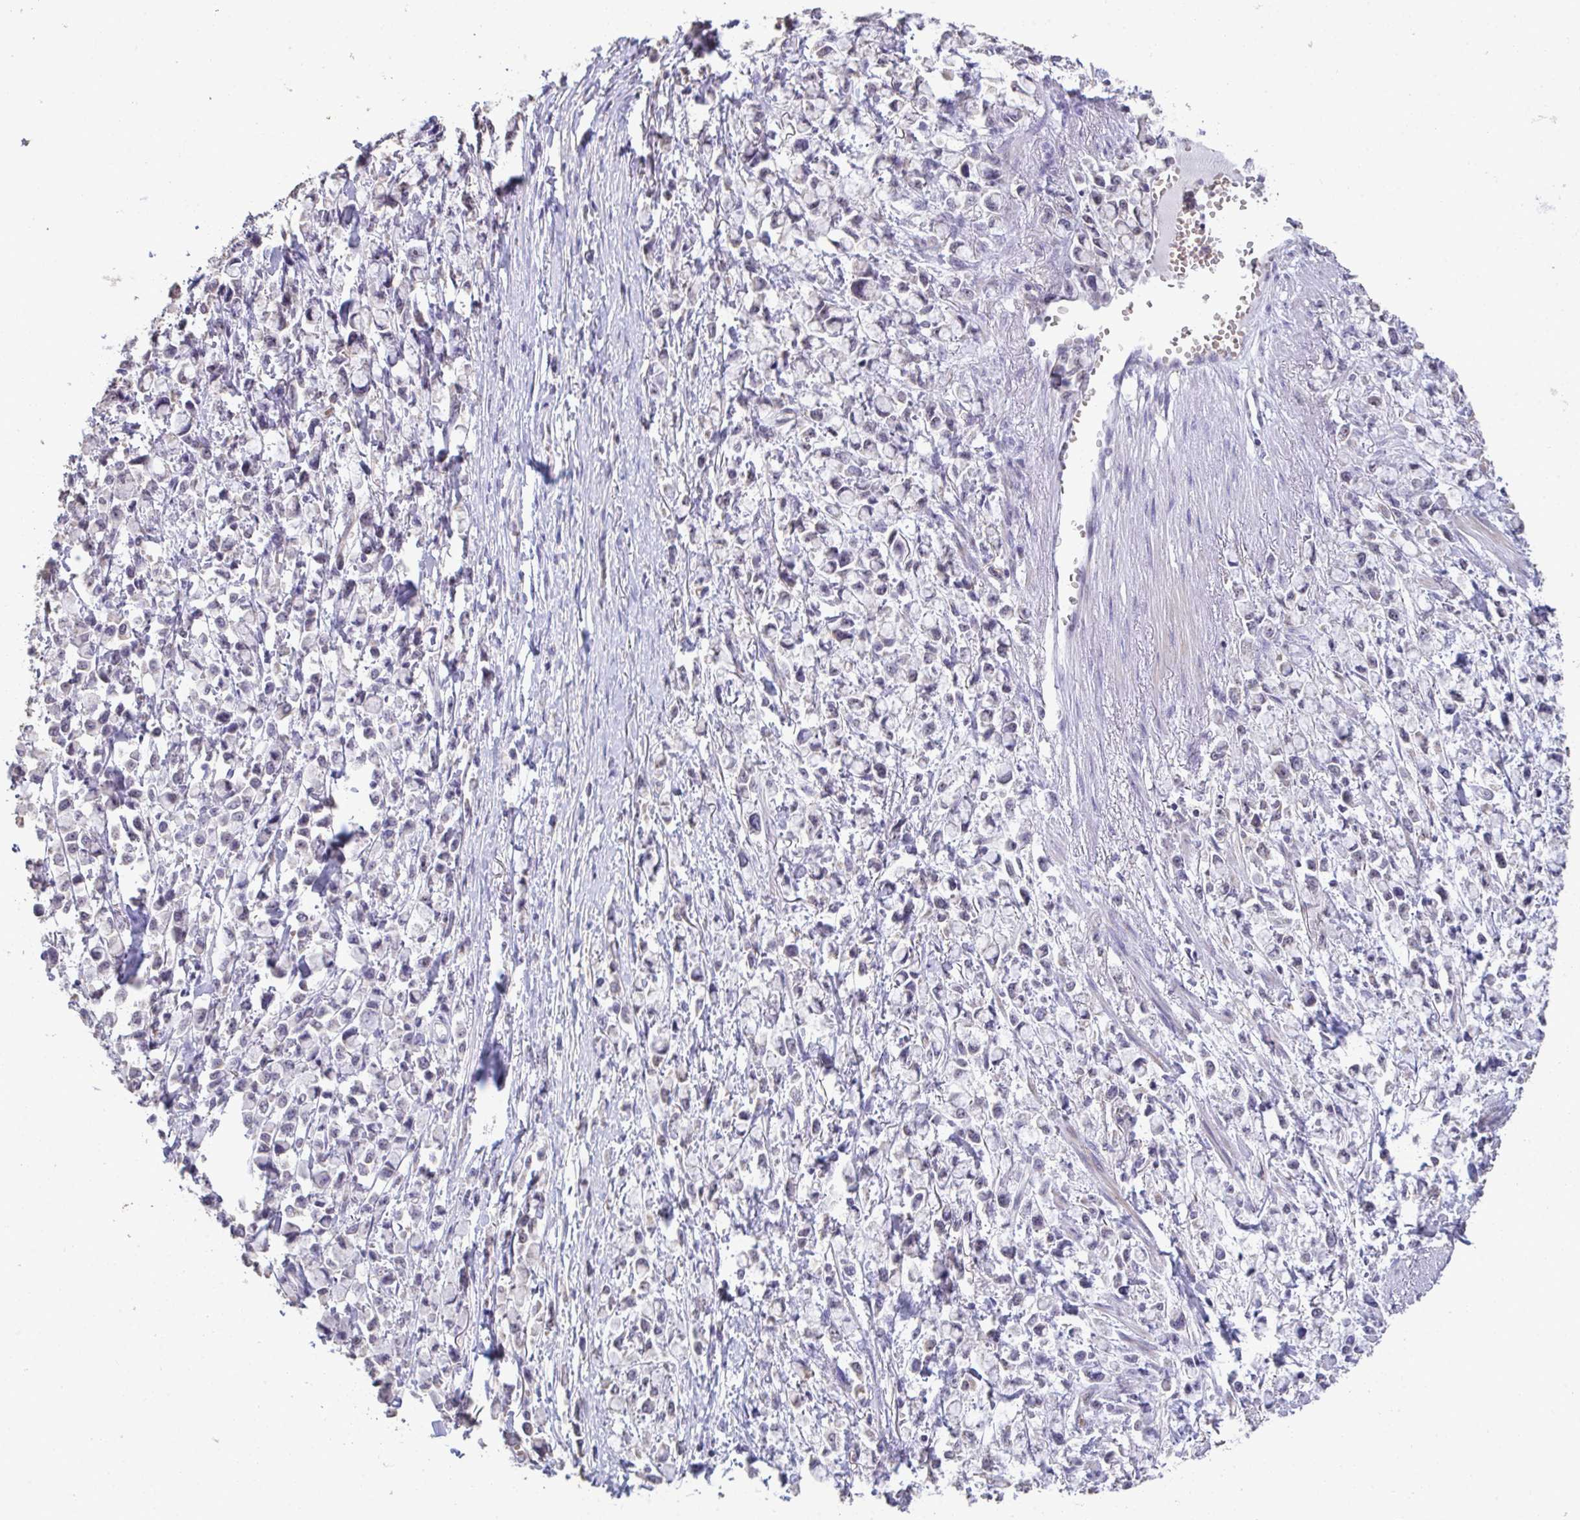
{"staining": {"intensity": "weak", "quantity": "<25%", "location": "nuclear"}, "tissue": "stomach cancer", "cell_type": "Tumor cells", "image_type": "cancer", "snomed": [{"axis": "morphology", "description": "Adenocarcinoma, NOS"}, {"axis": "topography", "description": "Stomach"}], "caption": "The photomicrograph displays no staining of tumor cells in stomach adenocarcinoma. (Stains: DAB IHC with hematoxylin counter stain, Microscopy: brightfield microscopy at high magnification).", "gene": "SENP3", "patient": {"sex": "female", "age": 81}}